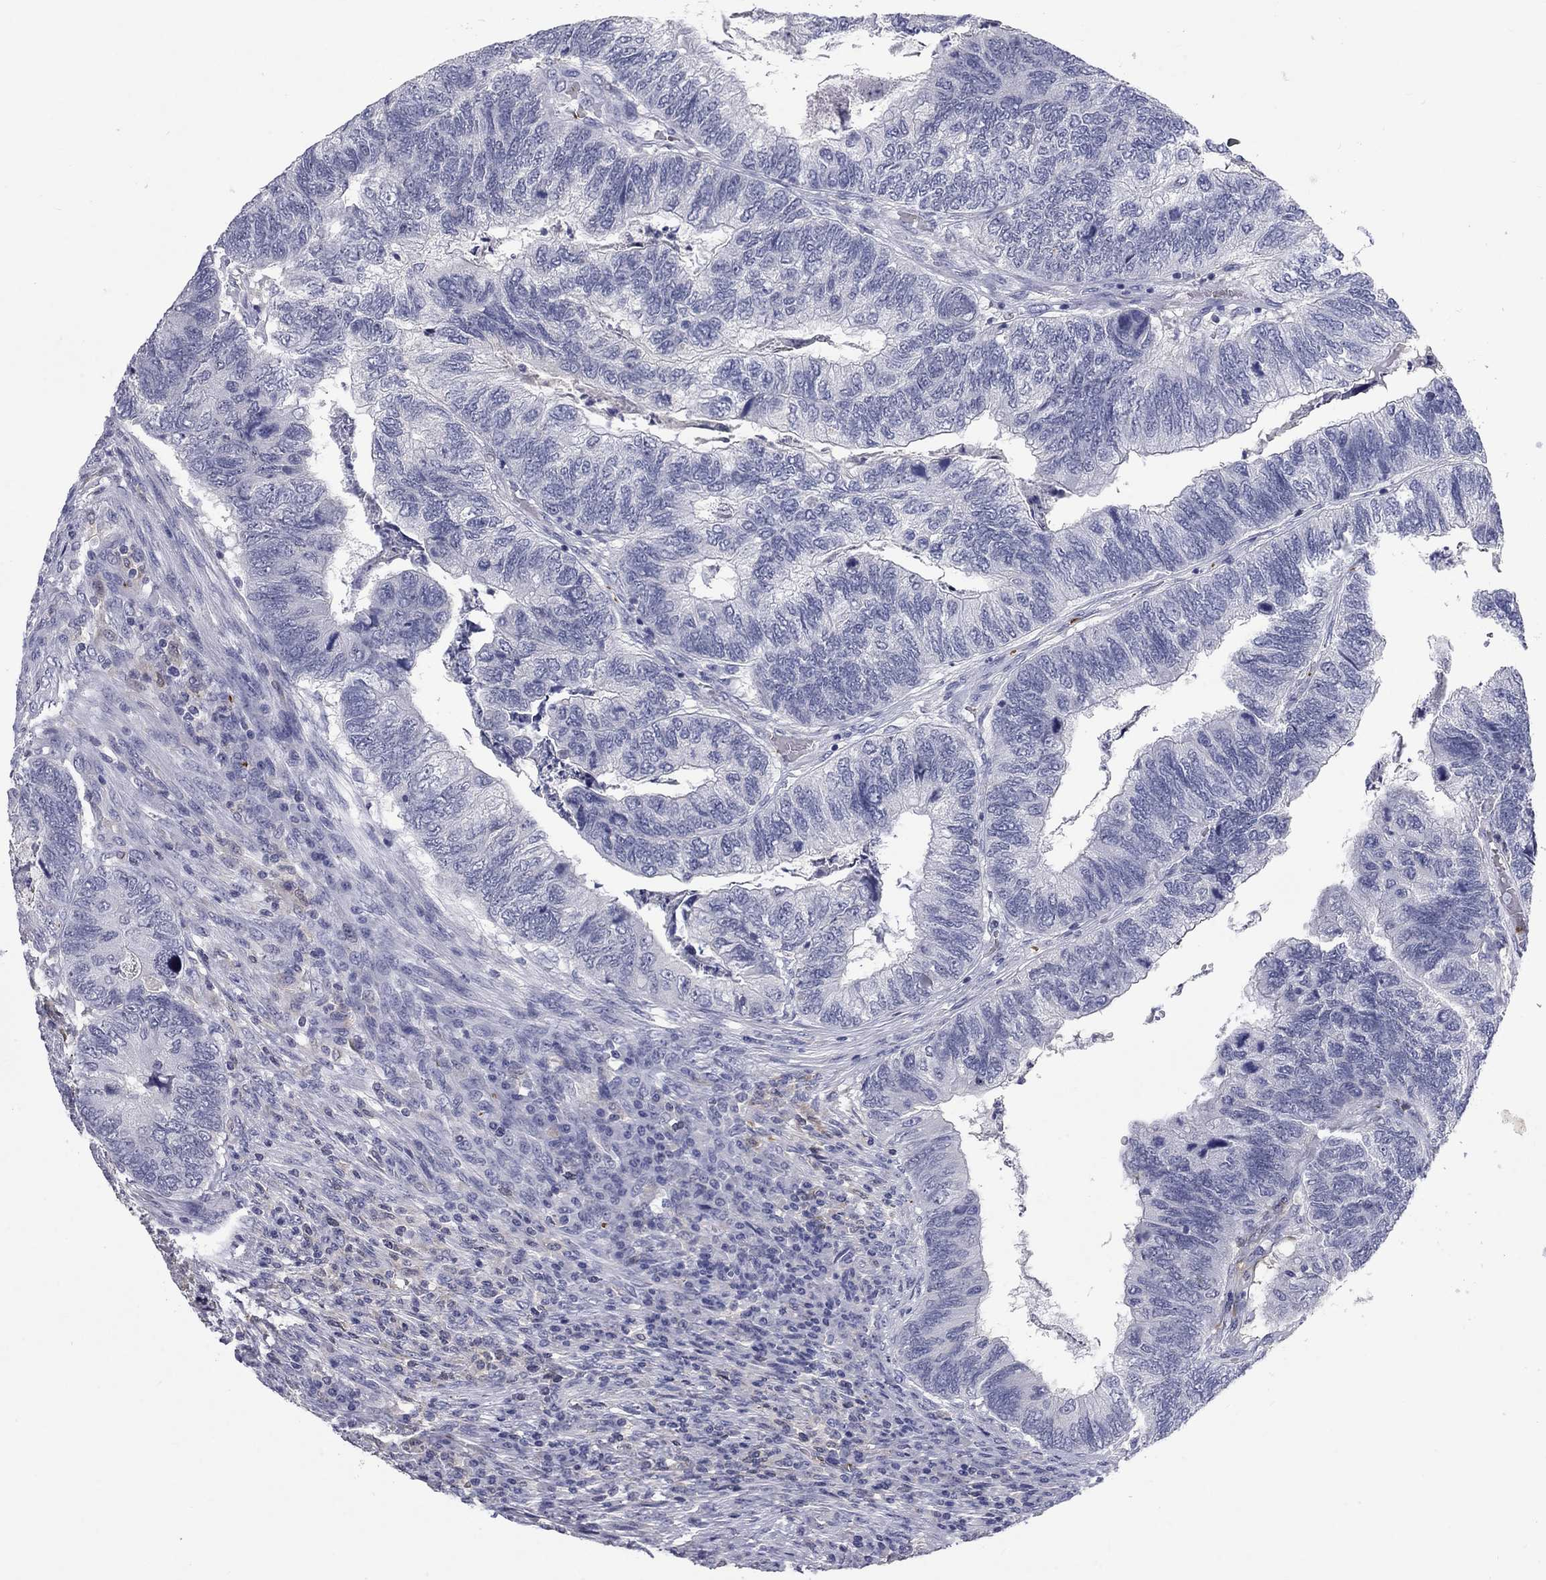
{"staining": {"intensity": "negative", "quantity": "none", "location": "none"}, "tissue": "colorectal cancer", "cell_type": "Tumor cells", "image_type": "cancer", "snomed": [{"axis": "morphology", "description": "Adenocarcinoma, NOS"}, {"axis": "topography", "description": "Colon"}], "caption": "Photomicrograph shows no protein staining in tumor cells of colorectal cancer (adenocarcinoma) tissue.", "gene": "PLEK", "patient": {"sex": "female", "age": 67}}